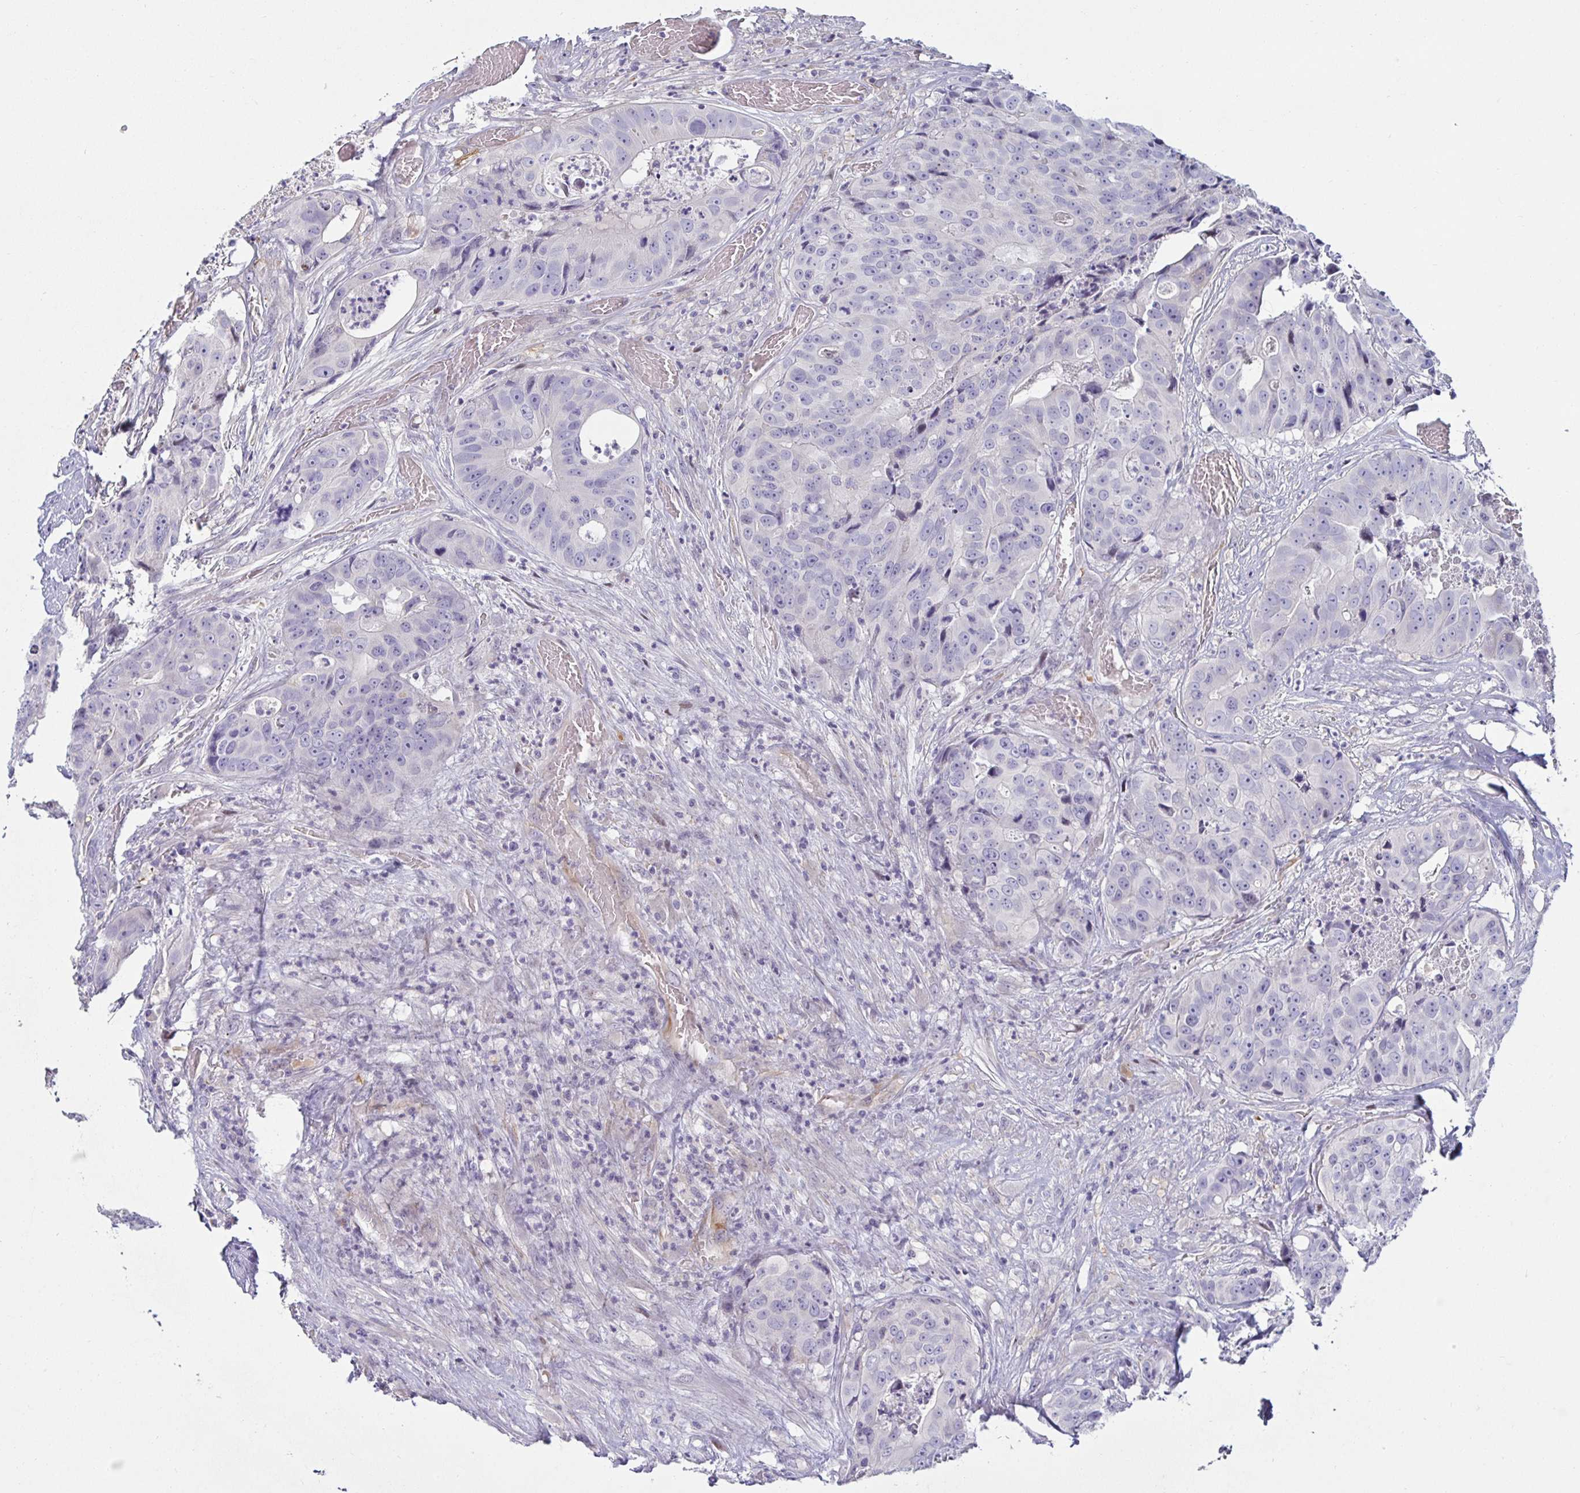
{"staining": {"intensity": "negative", "quantity": "none", "location": "none"}, "tissue": "colorectal cancer", "cell_type": "Tumor cells", "image_type": "cancer", "snomed": [{"axis": "morphology", "description": "Adenocarcinoma, NOS"}, {"axis": "topography", "description": "Rectum"}], "caption": "Photomicrograph shows no protein staining in tumor cells of colorectal cancer (adenocarcinoma) tissue.", "gene": "SPAG4", "patient": {"sex": "female", "age": 62}}